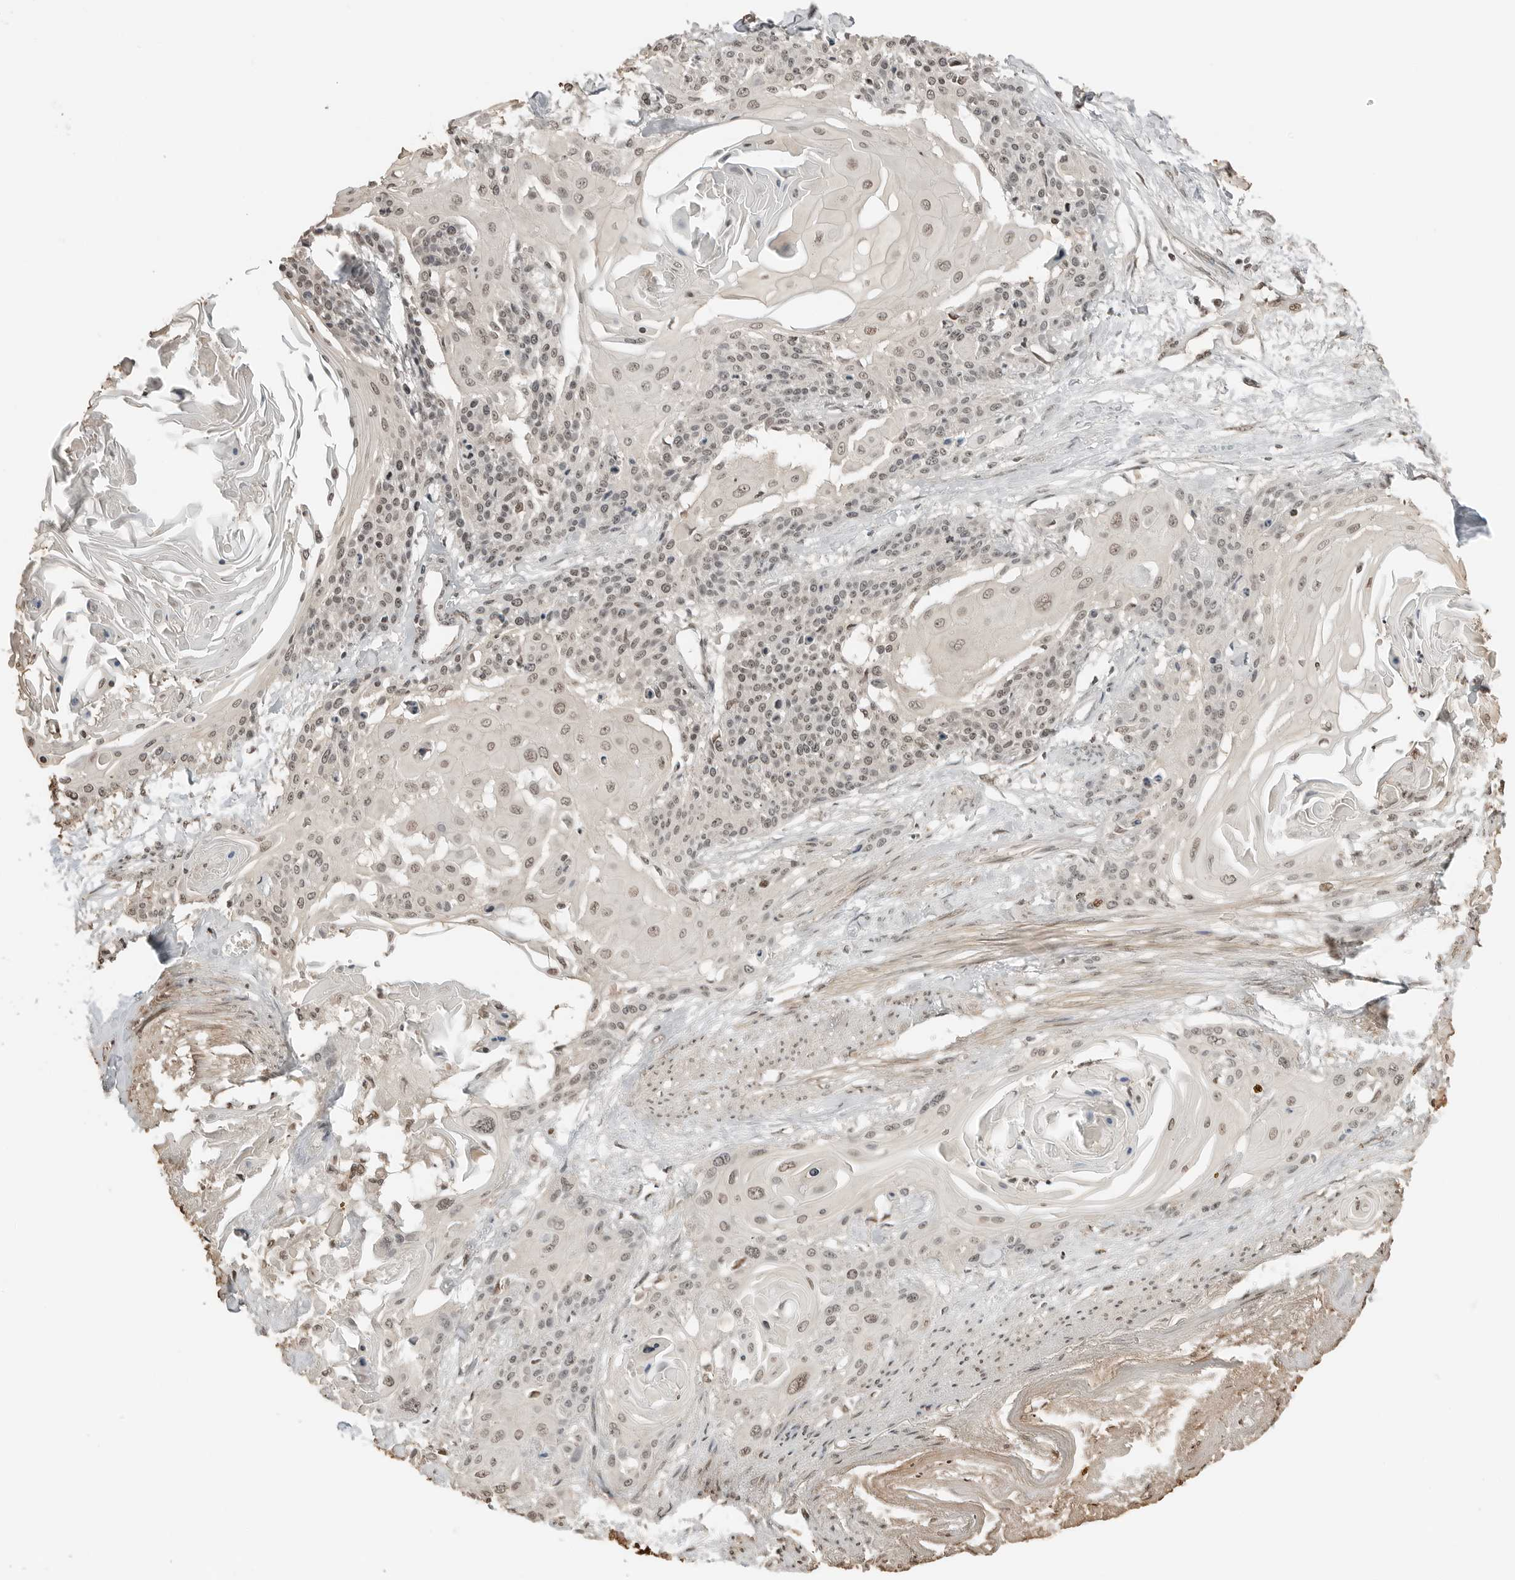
{"staining": {"intensity": "moderate", "quantity": ">75%", "location": "nuclear"}, "tissue": "cervical cancer", "cell_type": "Tumor cells", "image_type": "cancer", "snomed": [{"axis": "morphology", "description": "Squamous cell carcinoma, NOS"}, {"axis": "topography", "description": "Cervix"}], "caption": "A brown stain shows moderate nuclear staining of a protein in human cervical cancer (squamous cell carcinoma) tumor cells. (DAB = brown stain, brightfield microscopy at high magnification).", "gene": "CRTC2", "patient": {"sex": "female", "age": 57}}